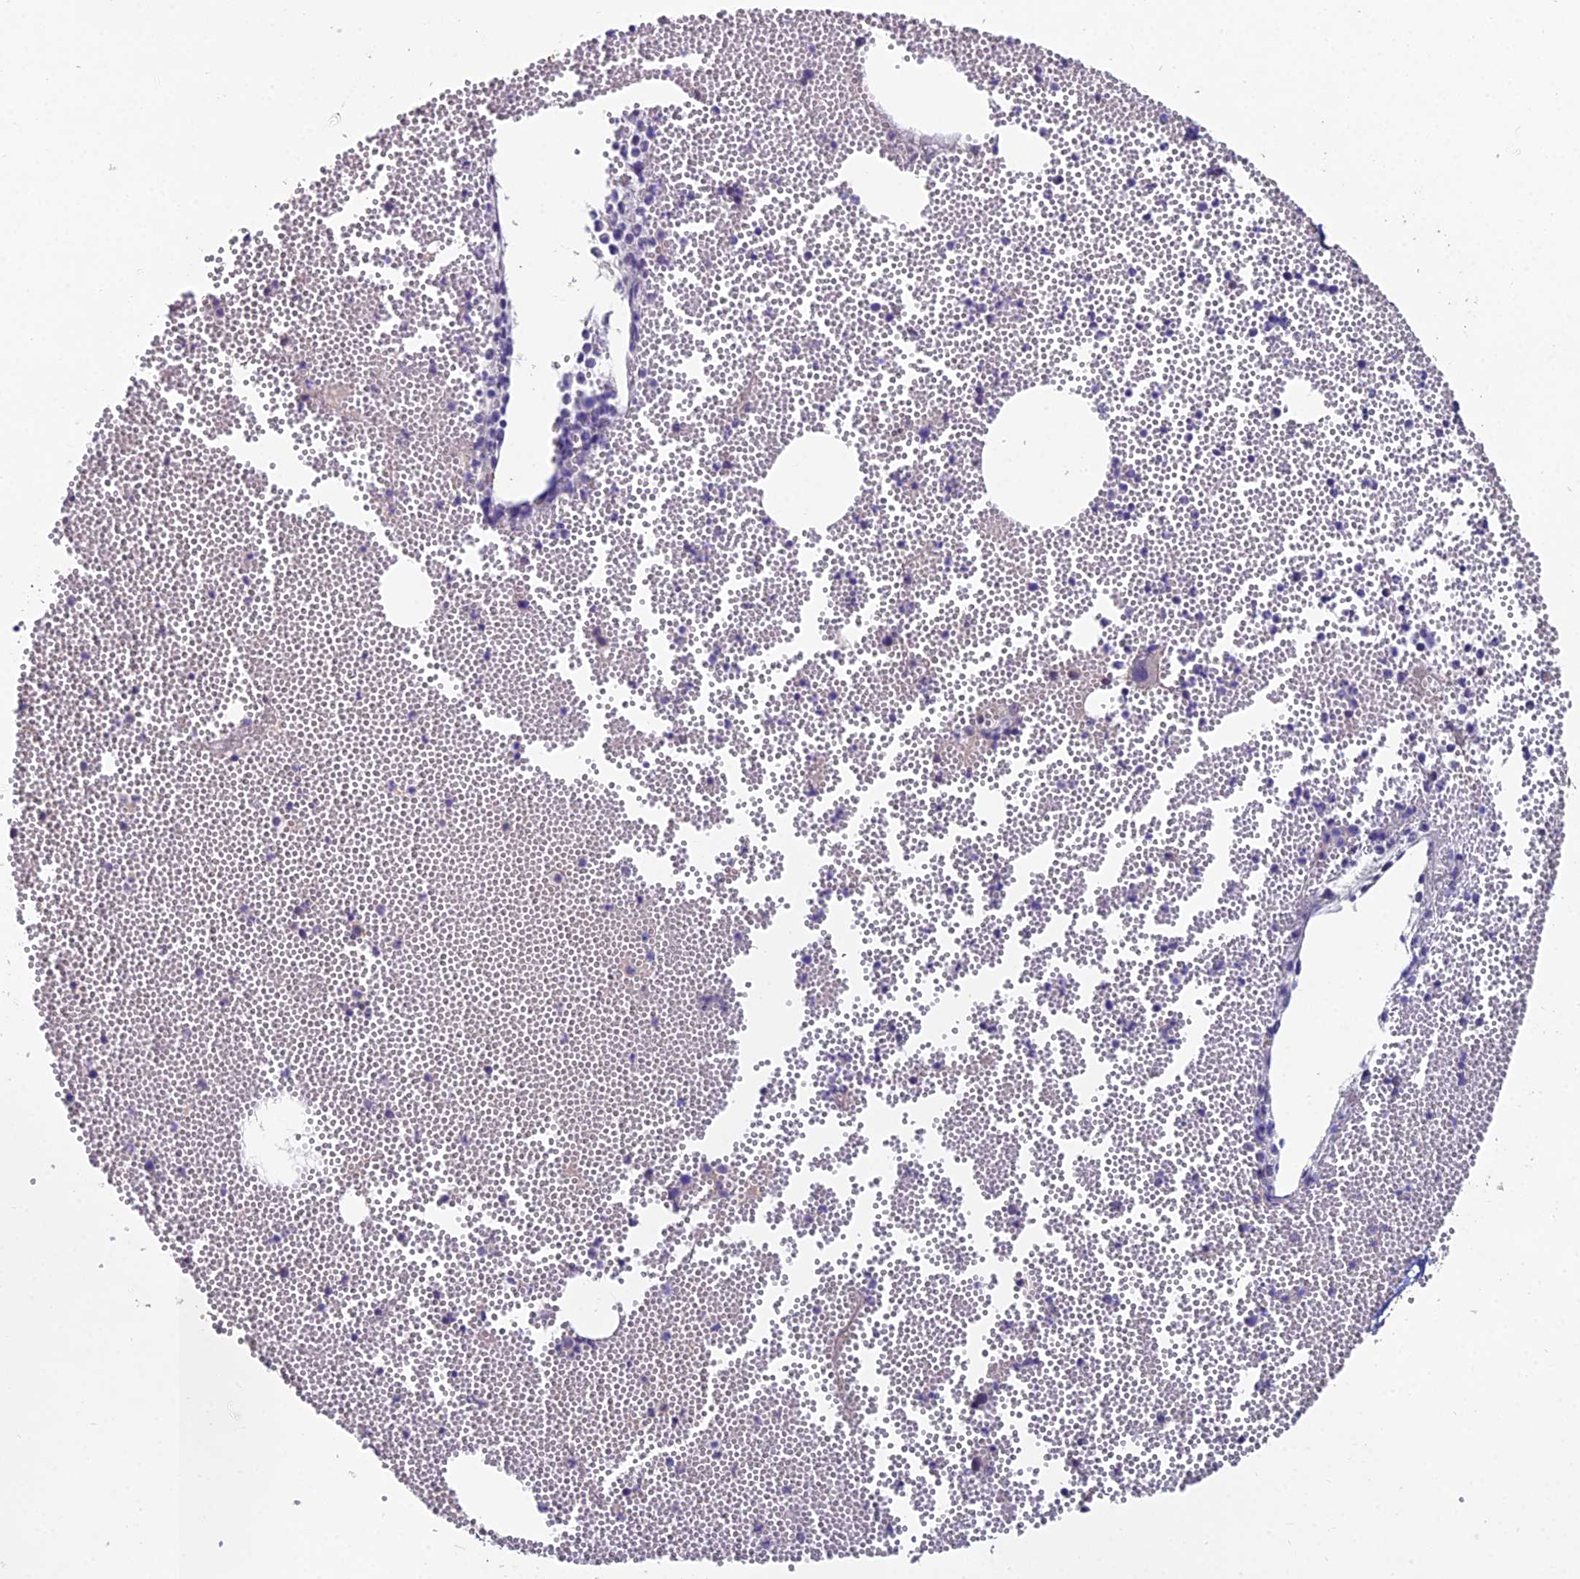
{"staining": {"intensity": "negative", "quantity": "none", "location": "none"}, "tissue": "bone marrow", "cell_type": "Hematopoietic cells", "image_type": "normal", "snomed": [{"axis": "morphology", "description": "Normal tissue, NOS"}, {"axis": "topography", "description": "Bone marrow"}], "caption": "Immunohistochemistry of benign bone marrow shows no staining in hematopoietic cells.", "gene": "ESRRG", "patient": {"sex": "female", "age": 77}}